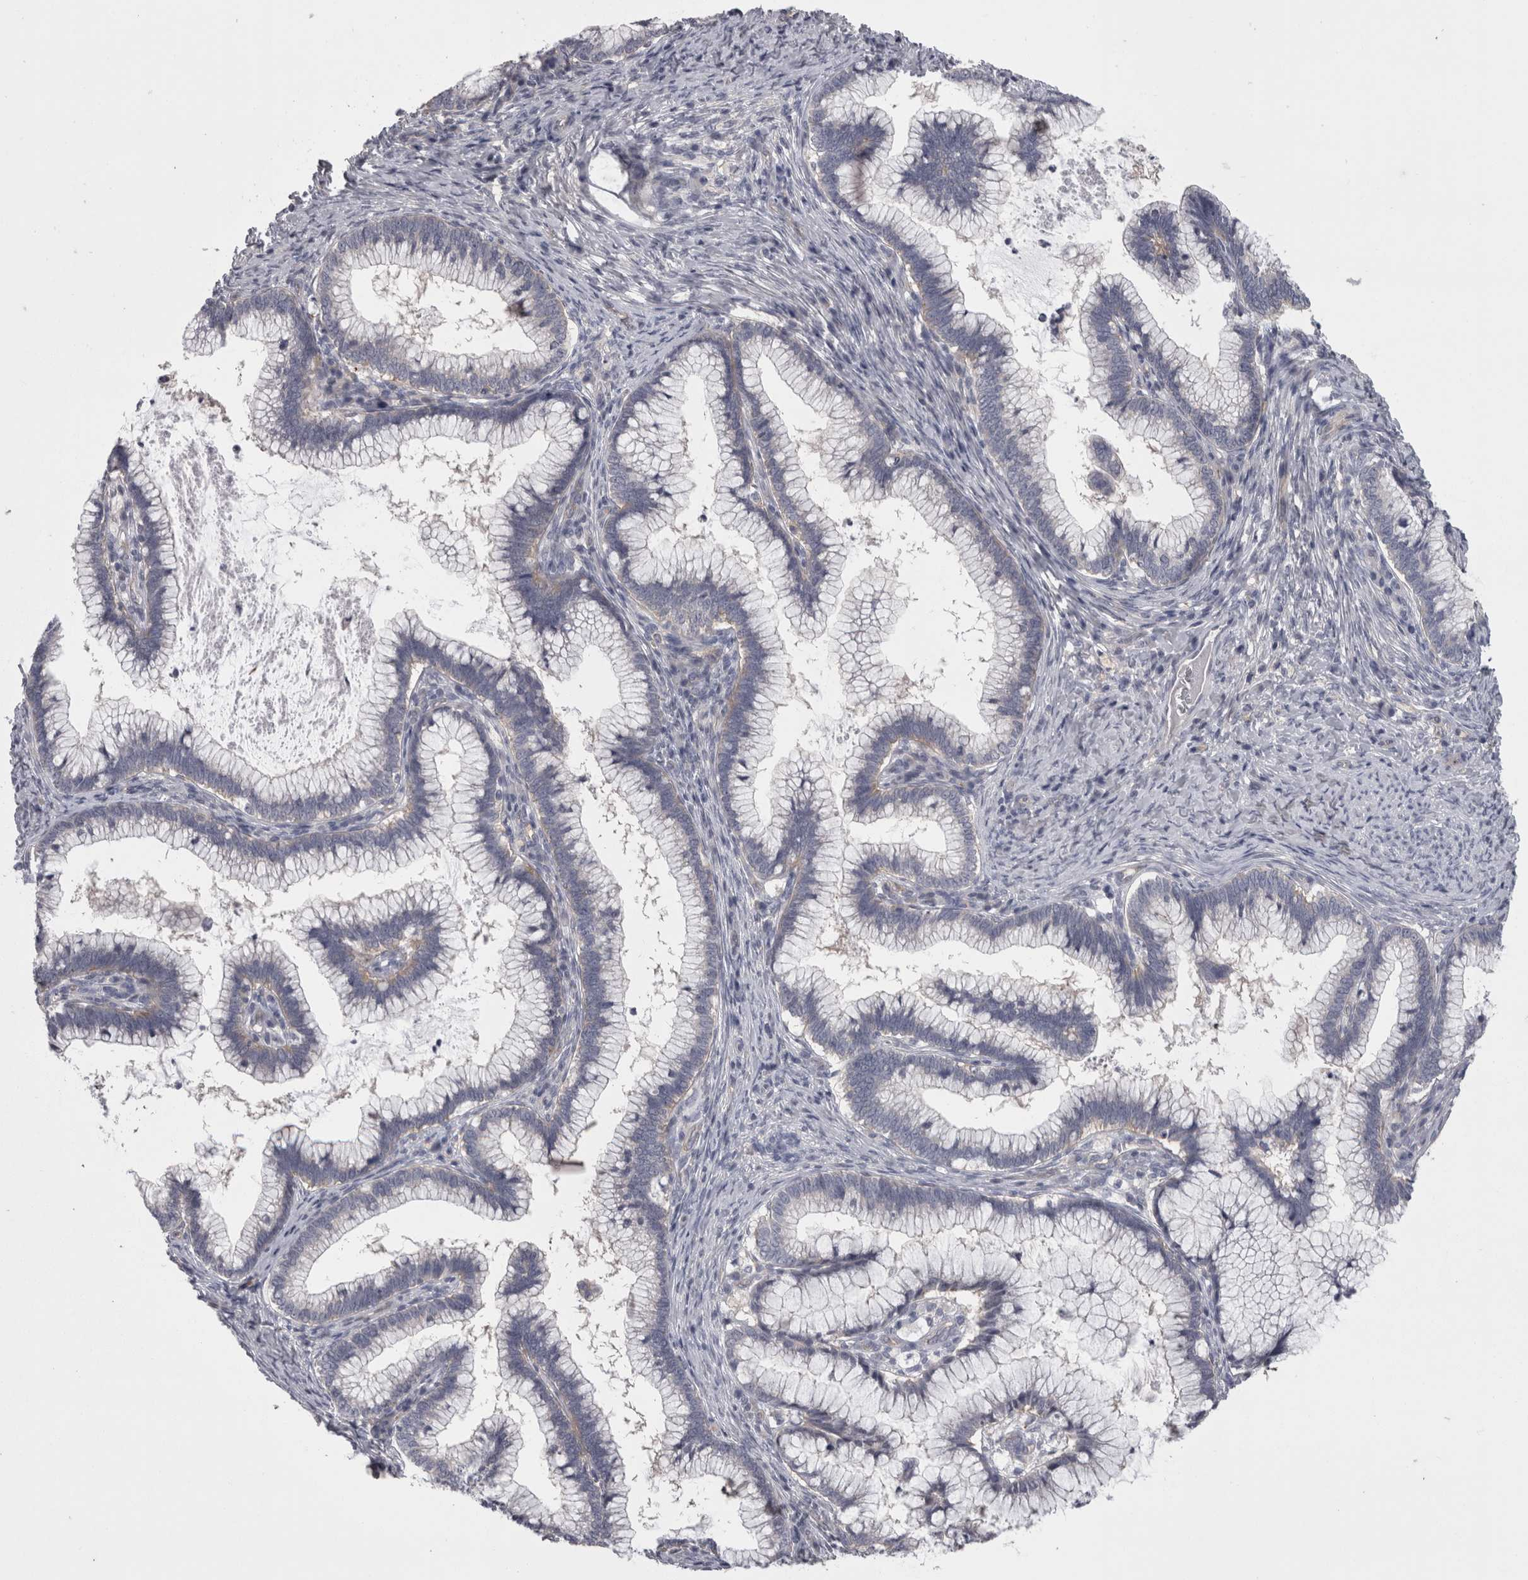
{"staining": {"intensity": "negative", "quantity": "none", "location": "none"}, "tissue": "cervical cancer", "cell_type": "Tumor cells", "image_type": "cancer", "snomed": [{"axis": "morphology", "description": "Adenocarcinoma, NOS"}, {"axis": "topography", "description": "Cervix"}], "caption": "Immunohistochemistry image of neoplastic tissue: human cervical cancer stained with DAB shows no significant protein expression in tumor cells.", "gene": "LYZL6", "patient": {"sex": "female", "age": 36}}